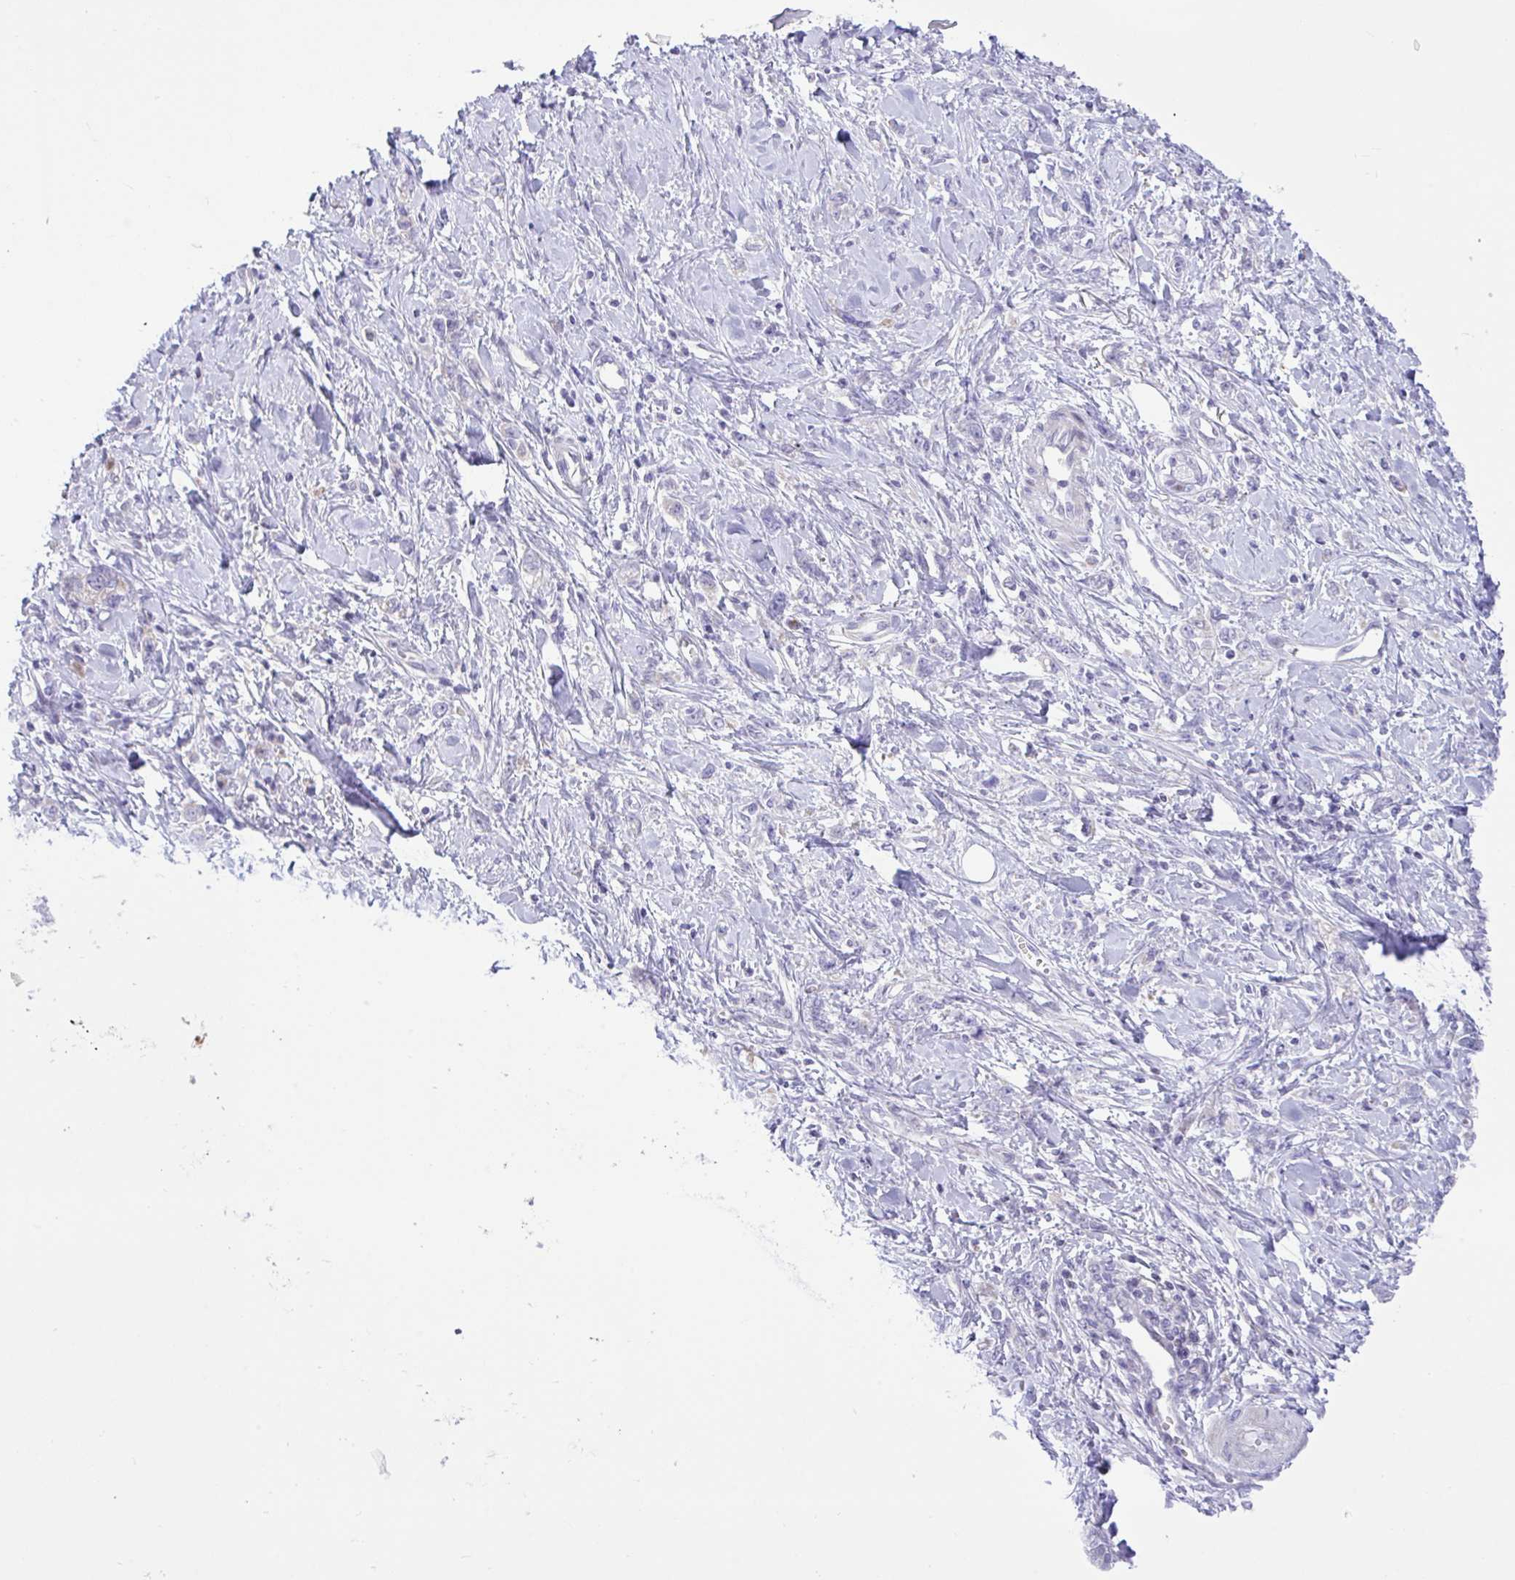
{"staining": {"intensity": "negative", "quantity": "none", "location": "none"}, "tissue": "stomach cancer", "cell_type": "Tumor cells", "image_type": "cancer", "snomed": [{"axis": "morphology", "description": "Adenocarcinoma, NOS"}, {"axis": "topography", "description": "Stomach"}], "caption": "IHC histopathology image of human stomach cancer (adenocarcinoma) stained for a protein (brown), which demonstrates no expression in tumor cells. Nuclei are stained in blue.", "gene": "ZNF101", "patient": {"sex": "female", "age": 76}}